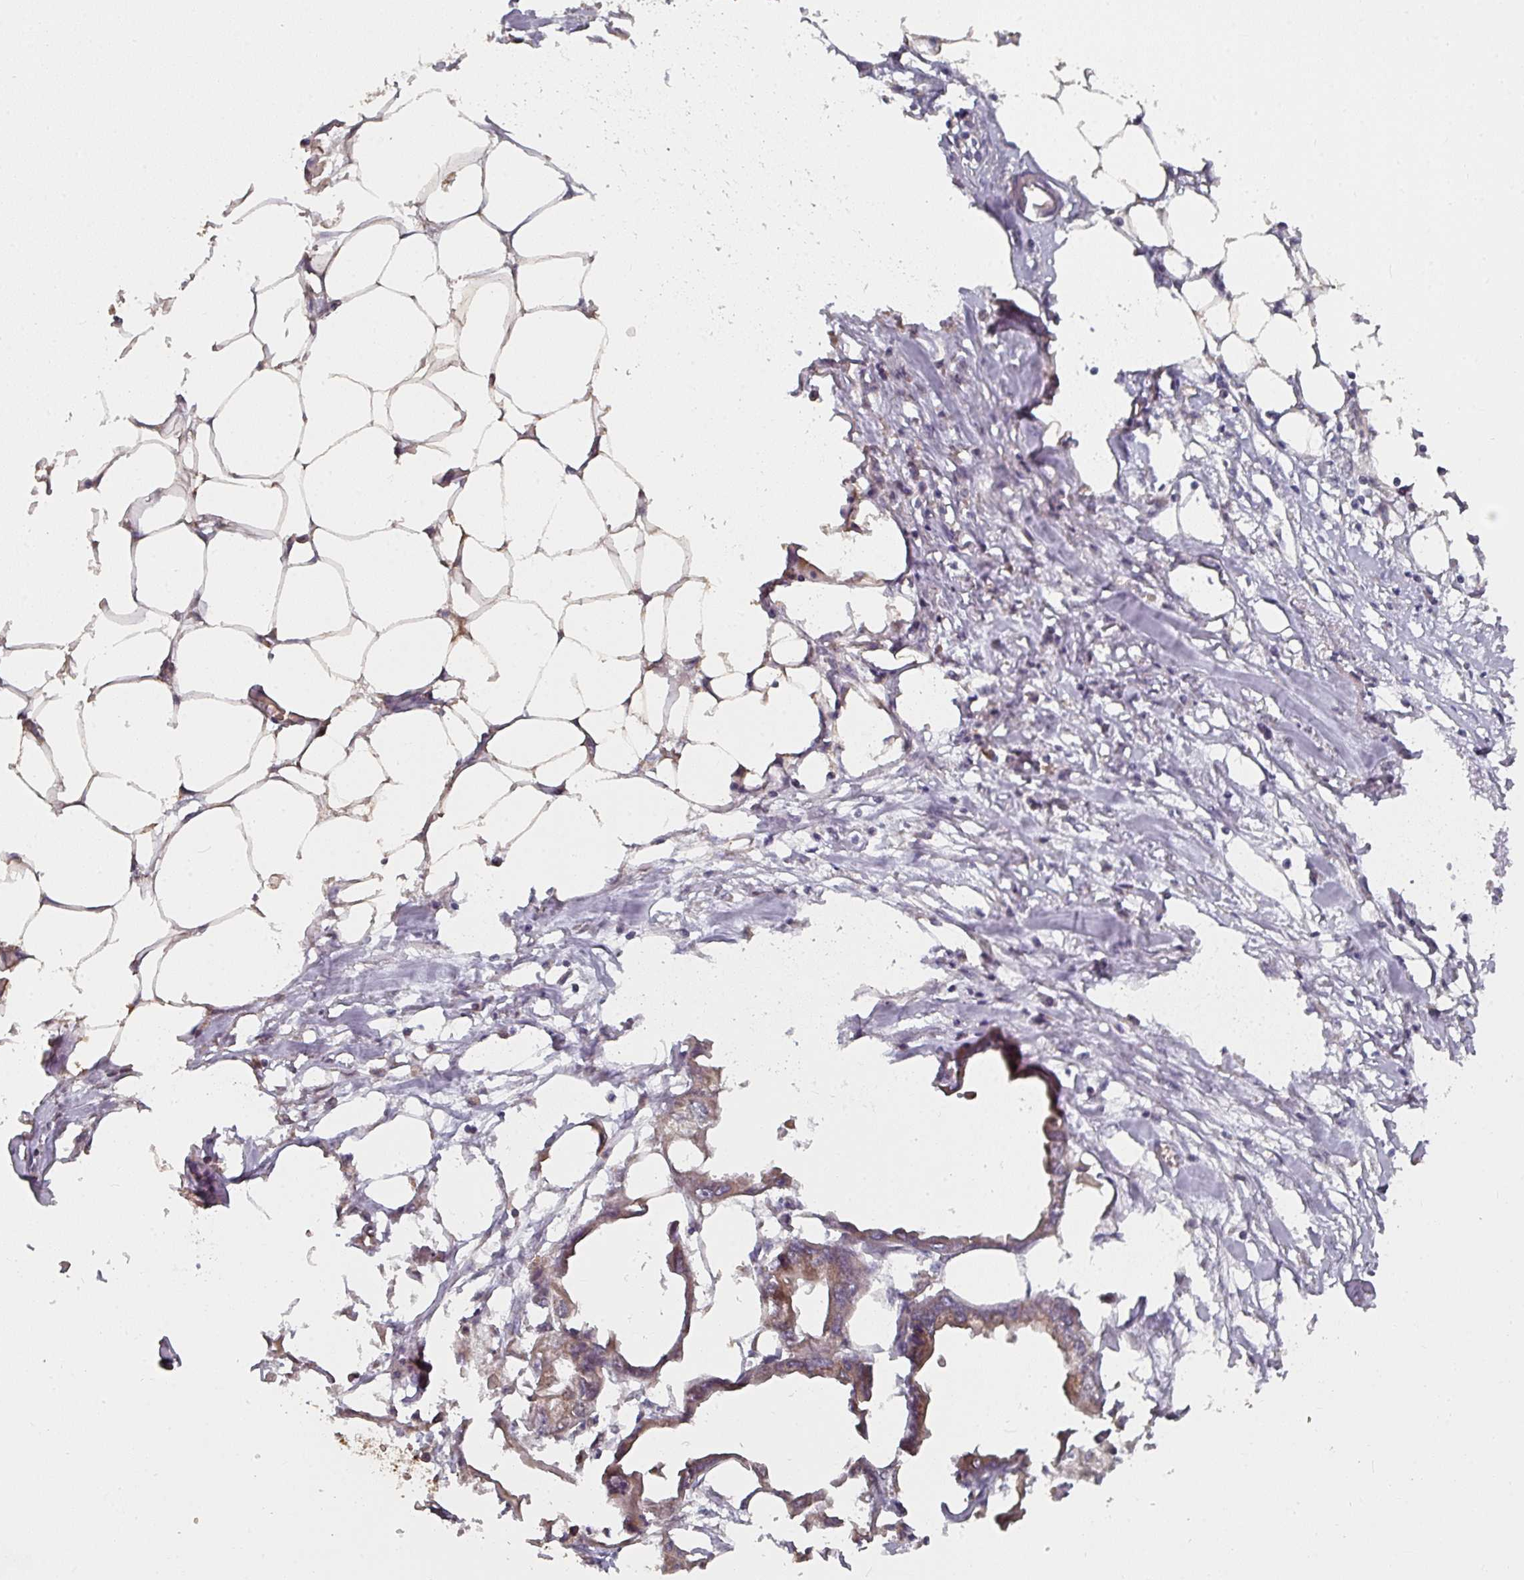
{"staining": {"intensity": "moderate", "quantity": ">75%", "location": "cytoplasmic/membranous"}, "tissue": "endometrial cancer", "cell_type": "Tumor cells", "image_type": "cancer", "snomed": [{"axis": "morphology", "description": "Adenocarcinoma, NOS"}, {"axis": "morphology", "description": "Adenocarcinoma, metastatic, NOS"}, {"axis": "topography", "description": "Adipose tissue"}, {"axis": "topography", "description": "Endometrium"}], "caption": "Moderate cytoplasmic/membranous protein expression is seen in approximately >75% of tumor cells in endometrial cancer (metastatic adenocarcinoma).", "gene": "EDEM2", "patient": {"sex": "female", "age": 67}}